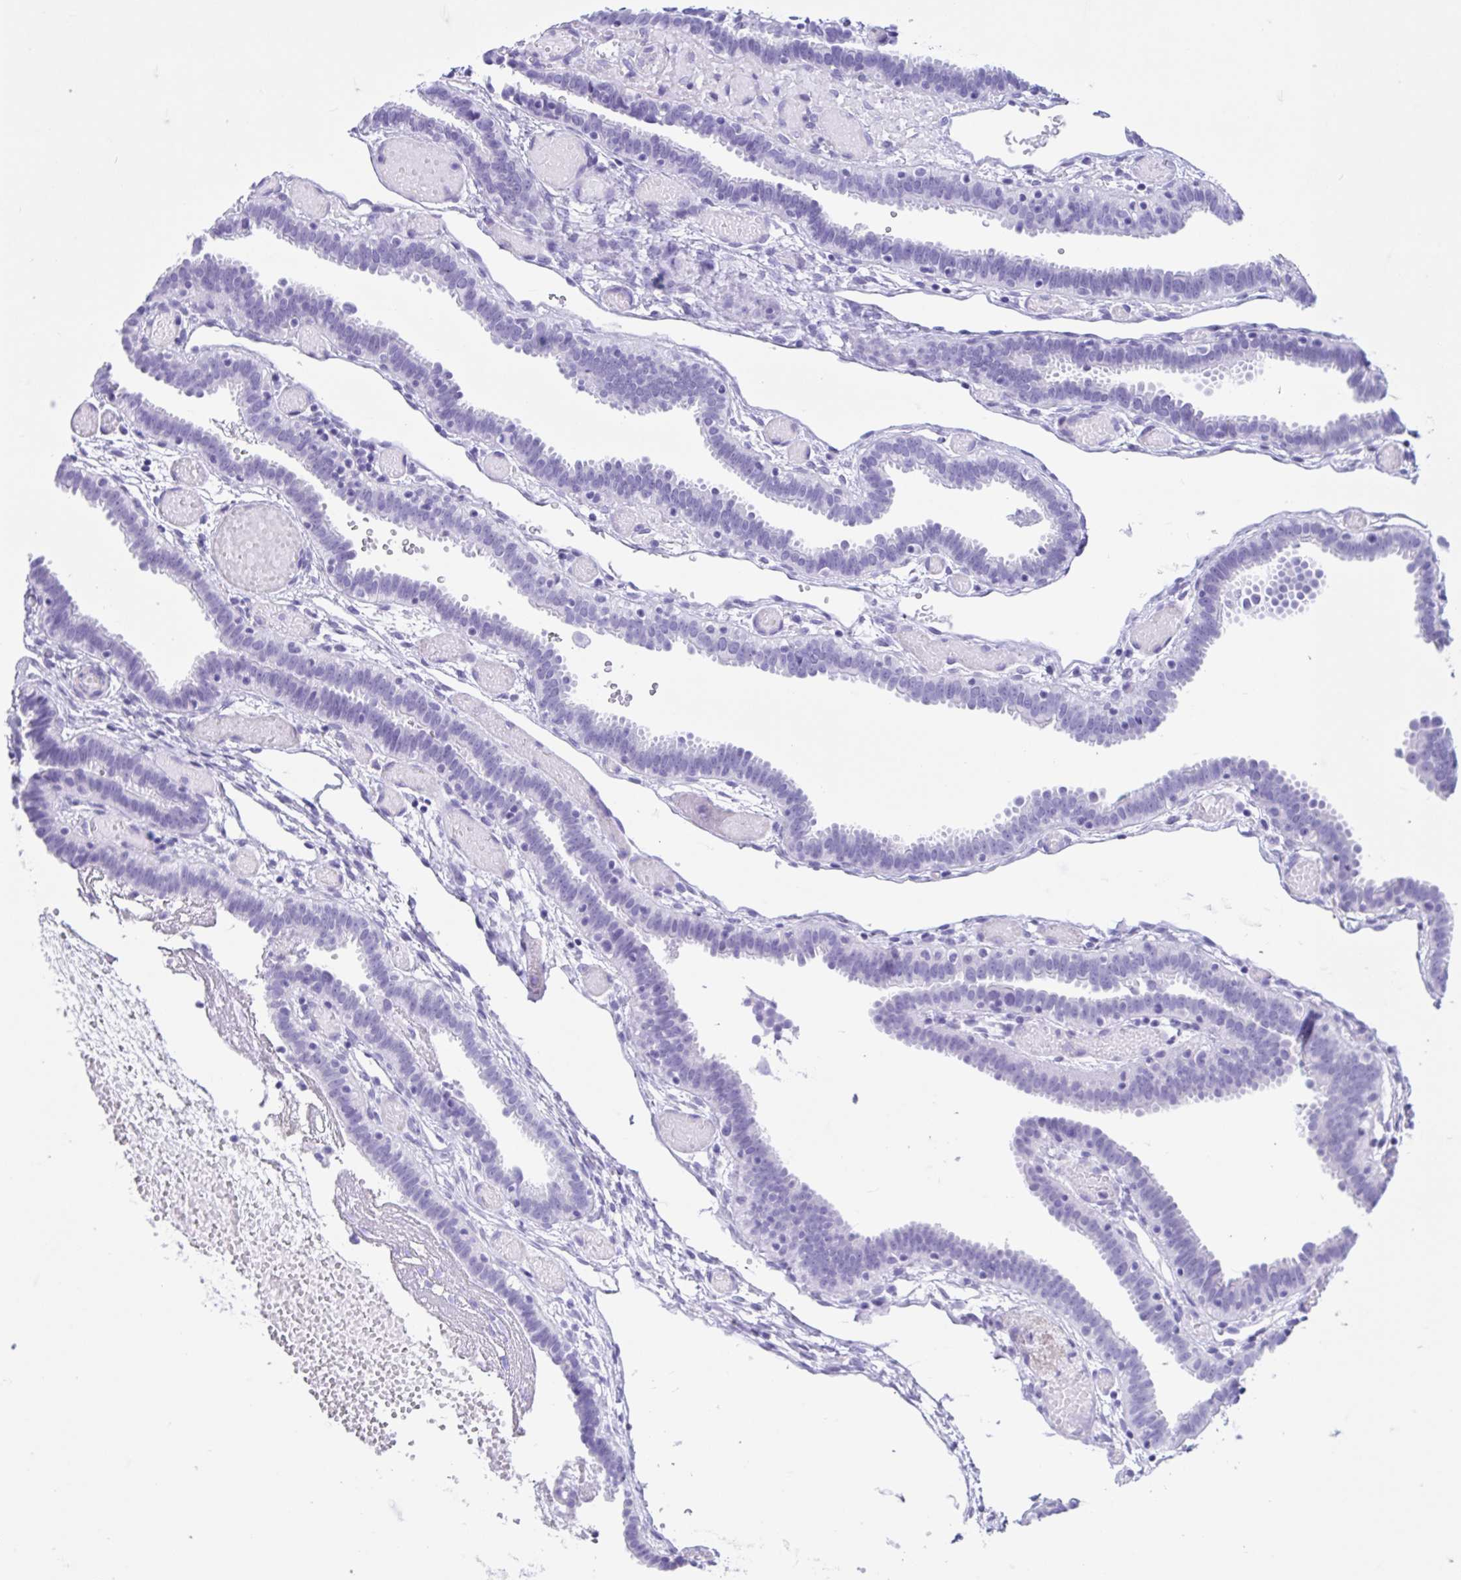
{"staining": {"intensity": "negative", "quantity": "none", "location": "none"}, "tissue": "fallopian tube", "cell_type": "Glandular cells", "image_type": "normal", "snomed": [{"axis": "morphology", "description": "Normal tissue, NOS"}, {"axis": "topography", "description": "Fallopian tube"}], "caption": "This is an immunohistochemistry photomicrograph of normal human fallopian tube. There is no positivity in glandular cells.", "gene": "IAPP", "patient": {"sex": "female", "age": 37}}